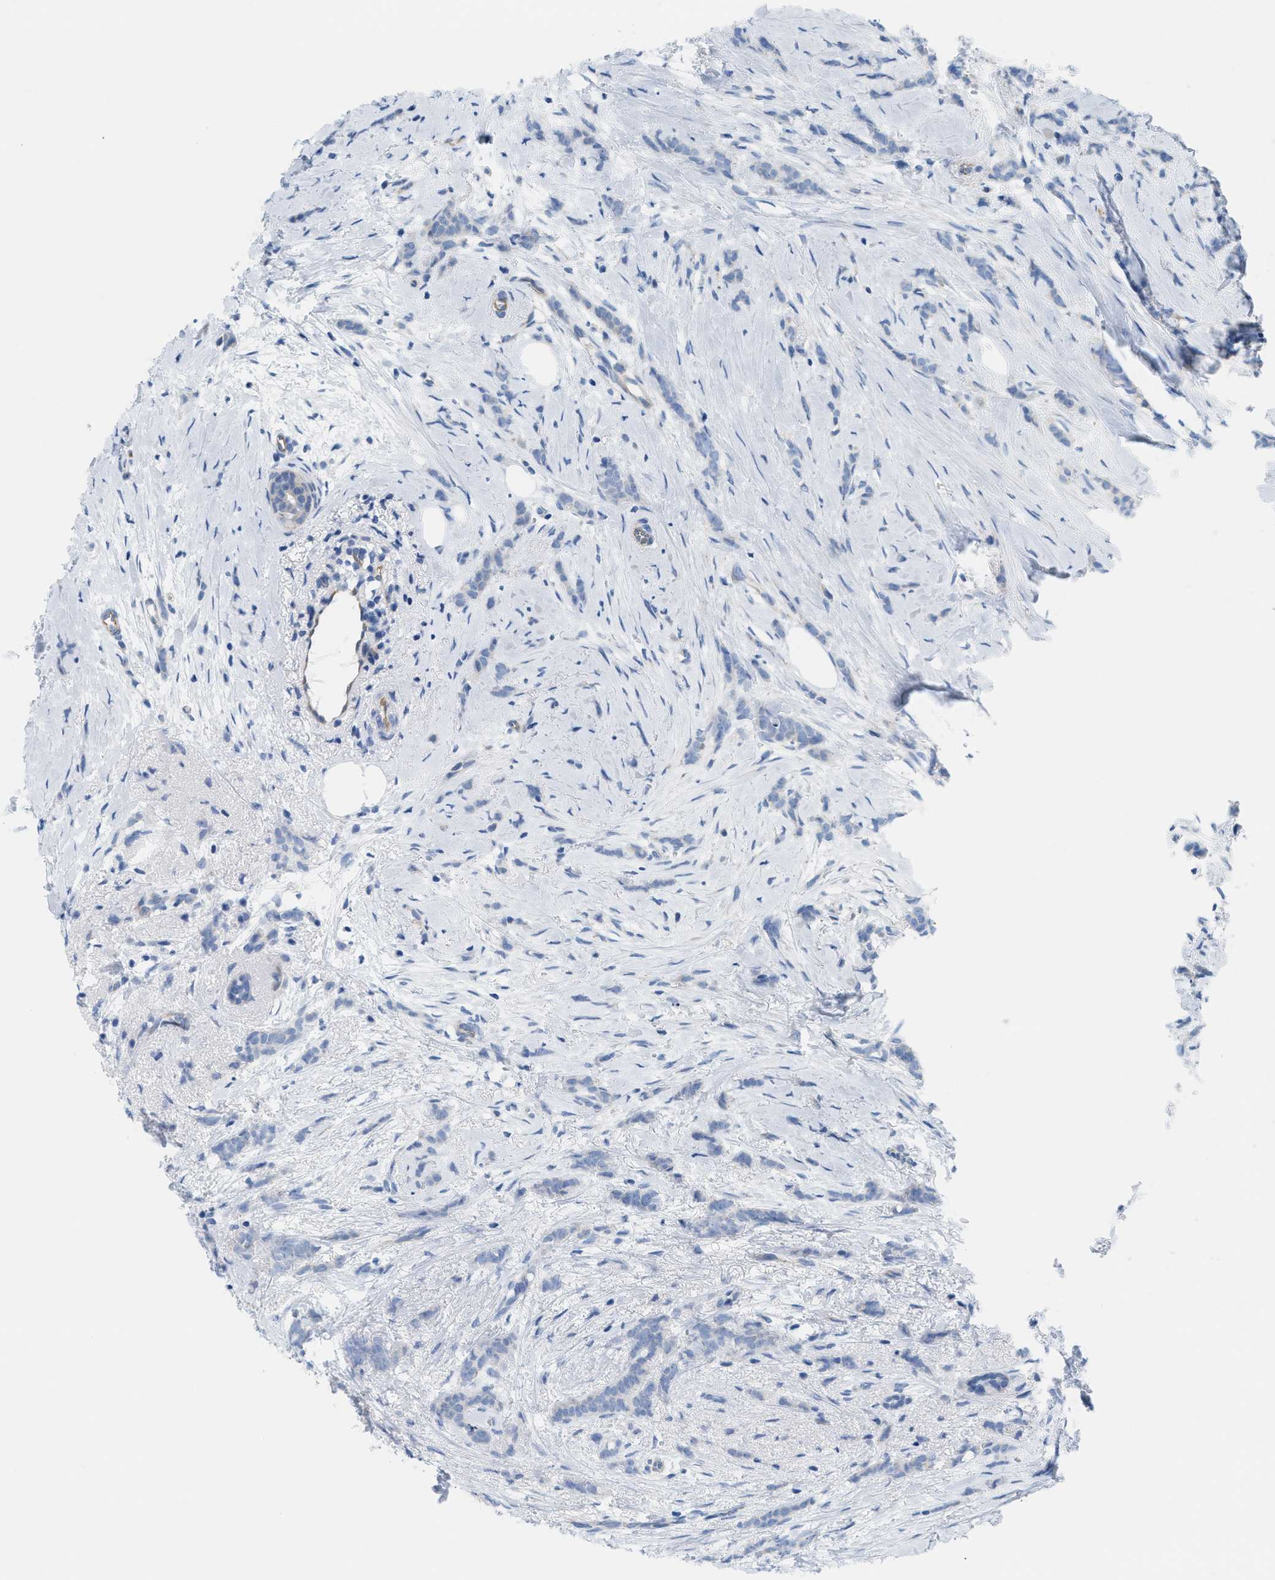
{"staining": {"intensity": "negative", "quantity": "none", "location": "none"}, "tissue": "breast cancer", "cell_type": "Tumor cells", "image_type": "cancer", "snomed": [{"axis": "morphology", "description": "Lobular carcinoma, in situ"}, {"axis": "morphology", "description": "Lobular carcinoma"}, {"axis": "topography", "description": "Breast"}], "caption": "Immunohistochemical staining of lobular carcinoma (breast) shows no significant positivity in tumor cells.", "gene": "SLC12A1", "patient": {"sex": "female", "age": 41}}